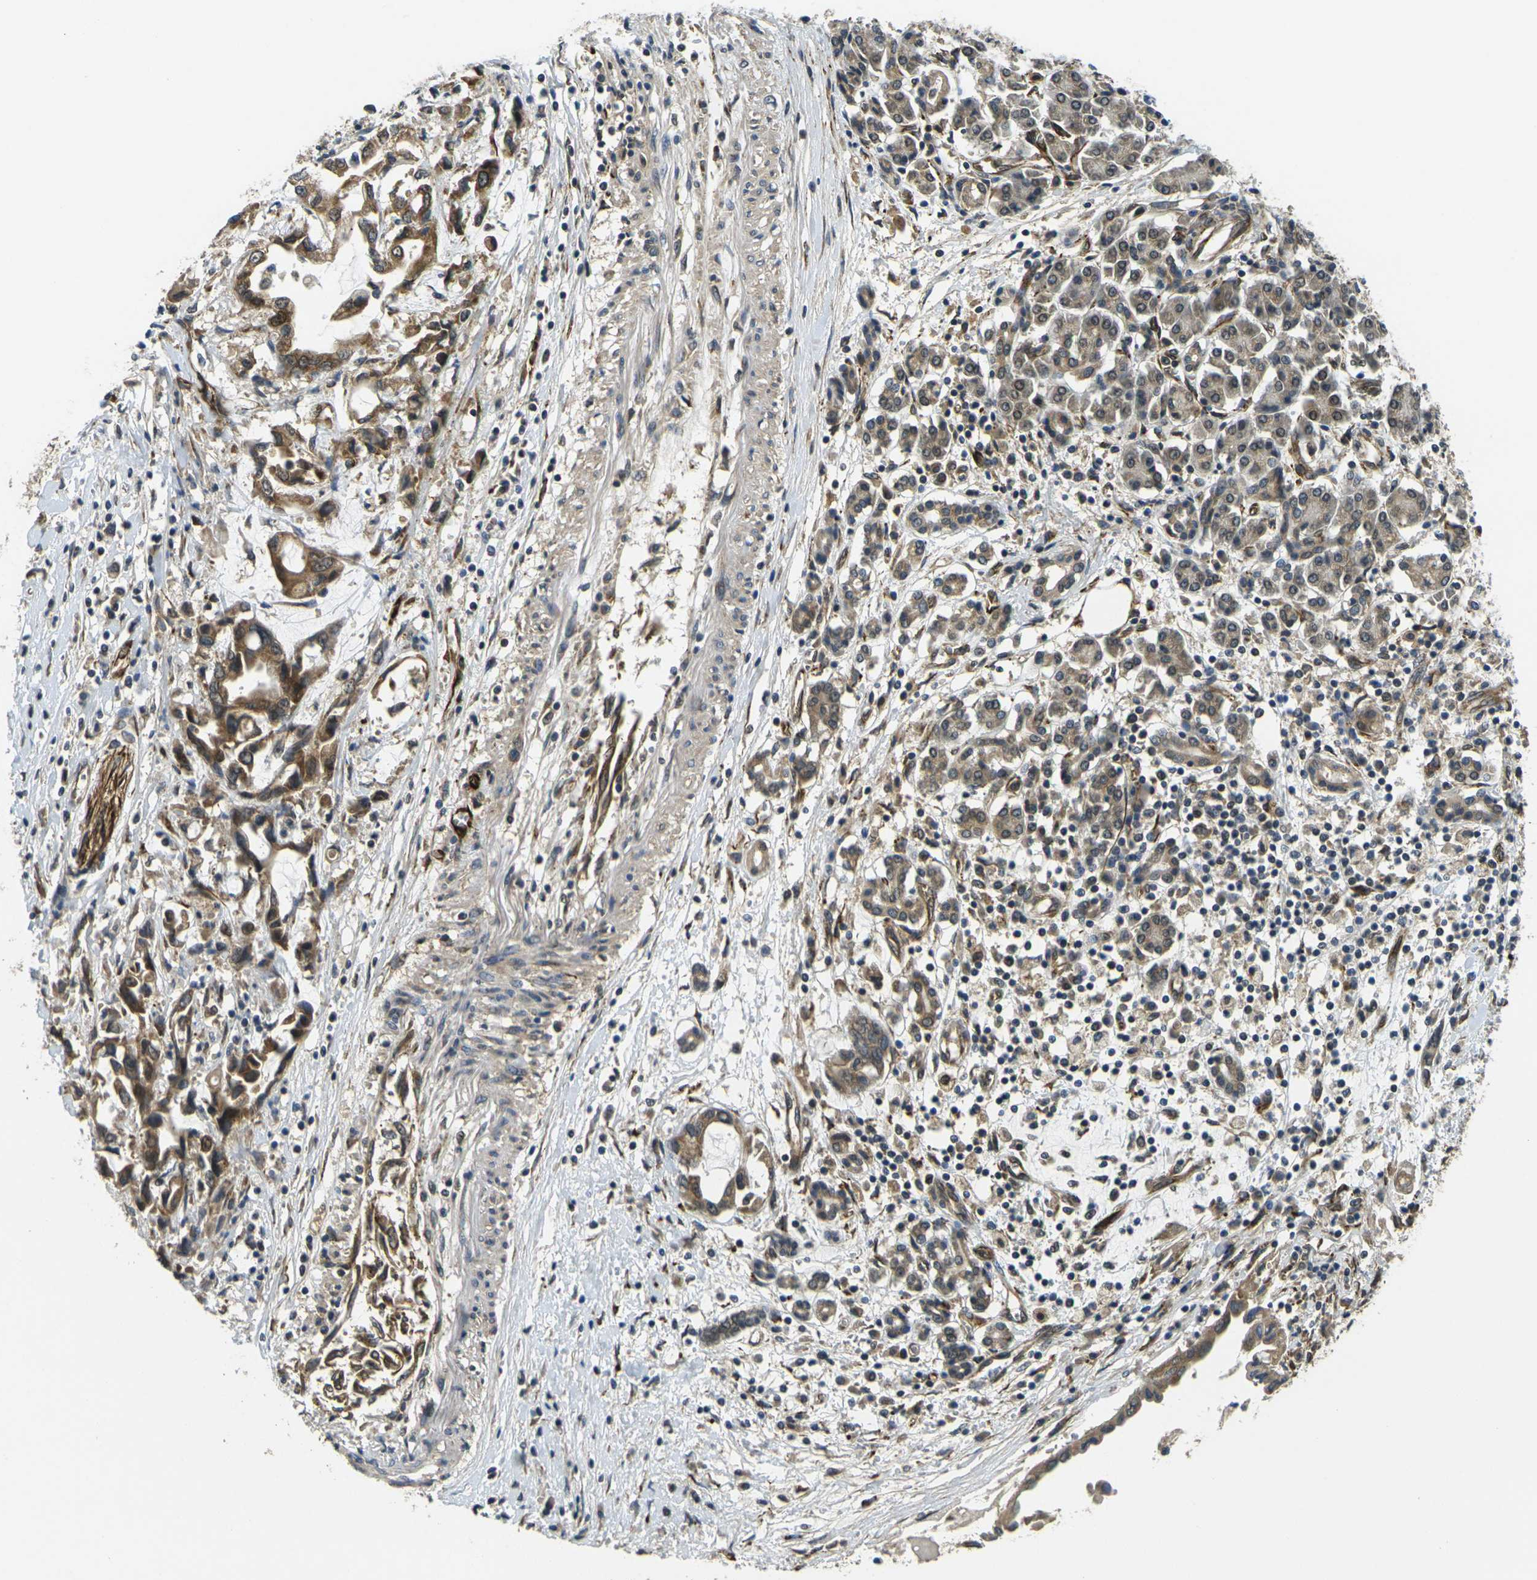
{"staining": {"intensity": "moderate", "quantity": ">75%", "location": "cytoplasmic/membranous"}, "tissue": "pancreatic cancer", "cell_type": "Tumor cells", "image_type": "cancer", "snomed": [{"axis": "morphology", "description": "Adenocarcinoma, NOS"}, {"axis": "topography", "description": "Pancreas"}], "caption": "High-power microscopy captured an immunohistochemistry micrograph of pancreatic adenocarcinoma, revealing moderate cytoplasmic/membranous staining in about >75% of tumor cells.", "gene": "FUT11", "patient": {"sex": "female", "age": 57}}